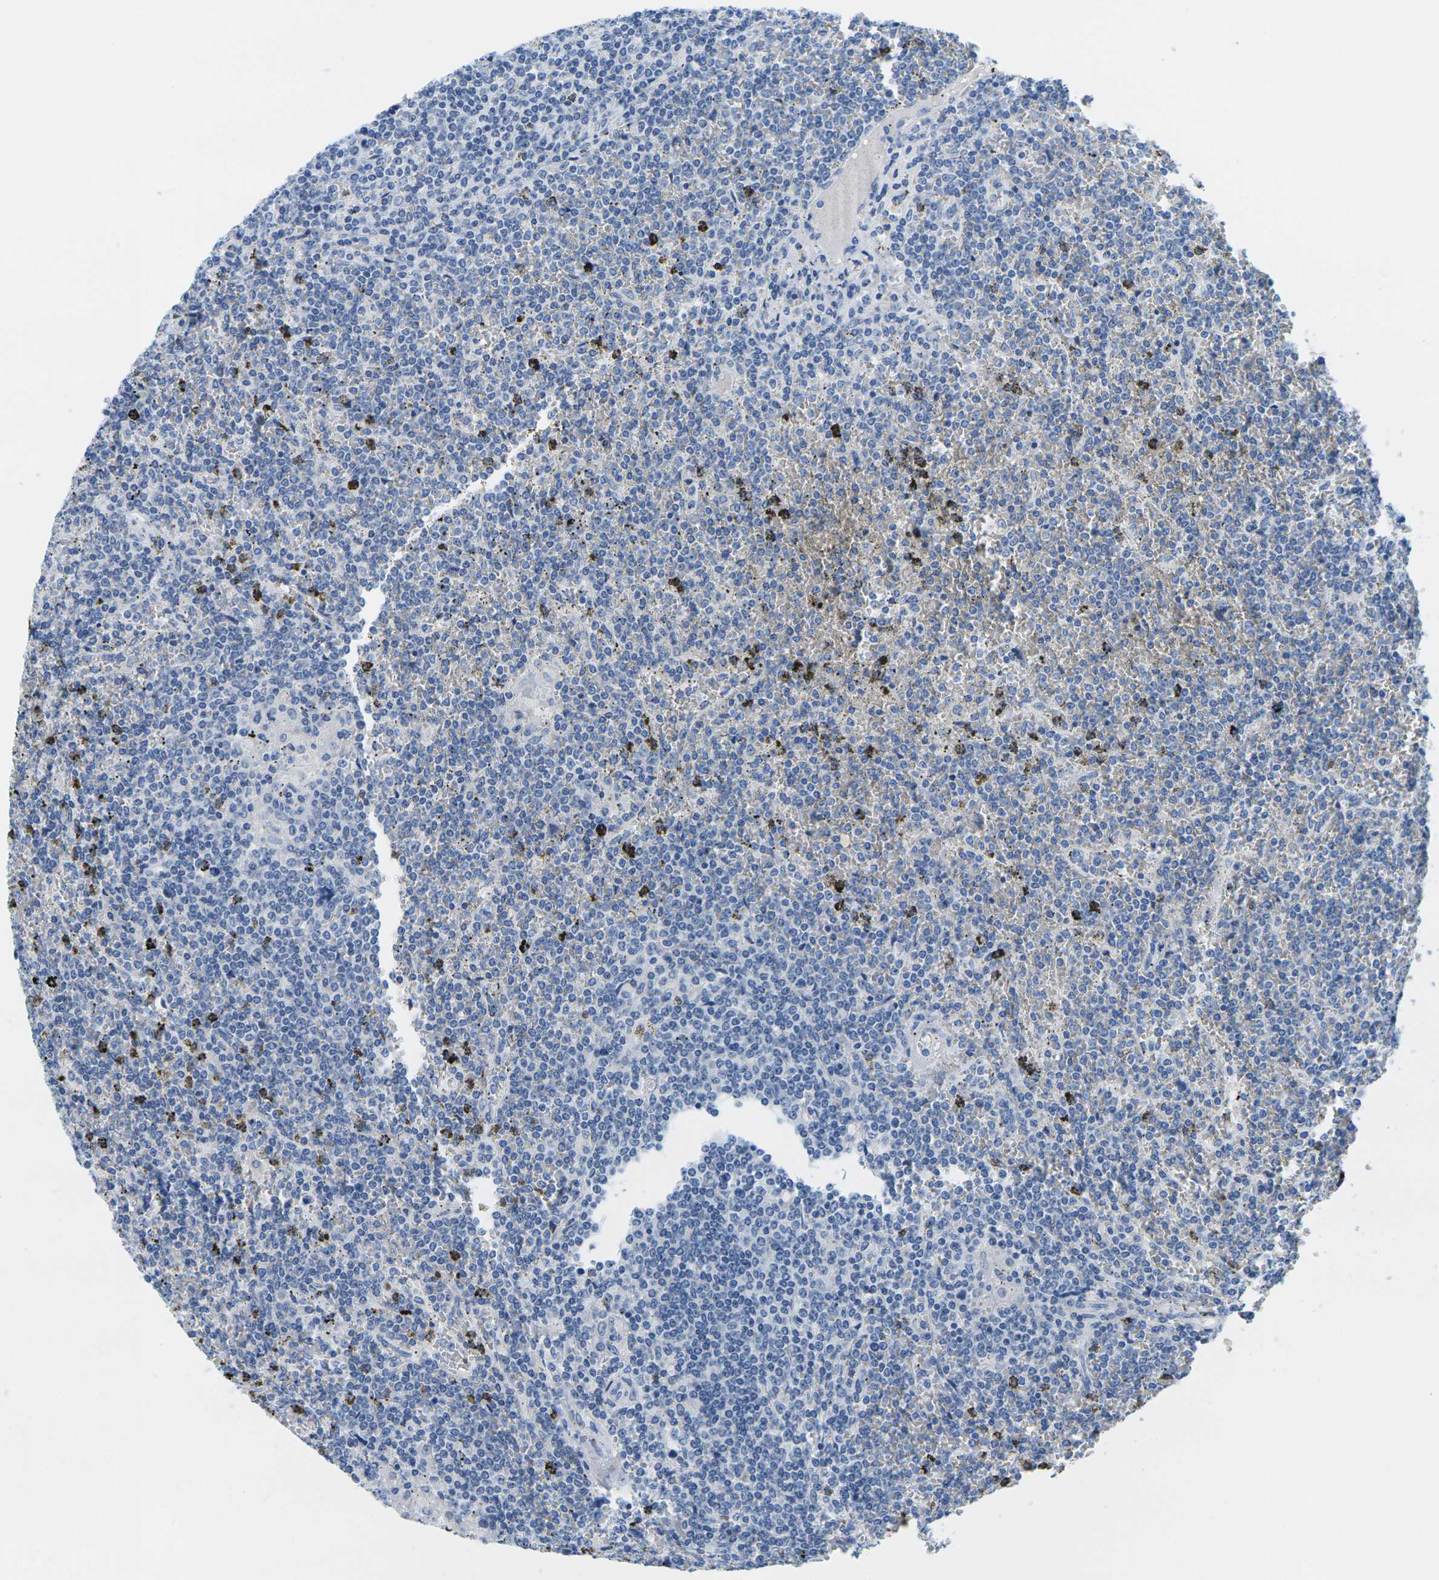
{"staining": {"intensity": "negative", "quantity": "none", "location": "none"}, "tissue": "lymphoma", "cell_type": "Tumor cells", "image_type": "cancer", "snomed": [{"axis": "morphology", "description": "Malignant lymphoma, non-Hodgkin's type, Low grade"}, {"axis": "topography", "description": "Spleen"}], "caption": "High magnification brightfield microscopy of lymphoma stained with DAB (3,3'-diaminobenzidine) (brown) and counterstained with hematoxylin (blue): tumor cells show no significant expression.", "gene": "FAM3D", "patient": {"sex": "female", "age": 19}}